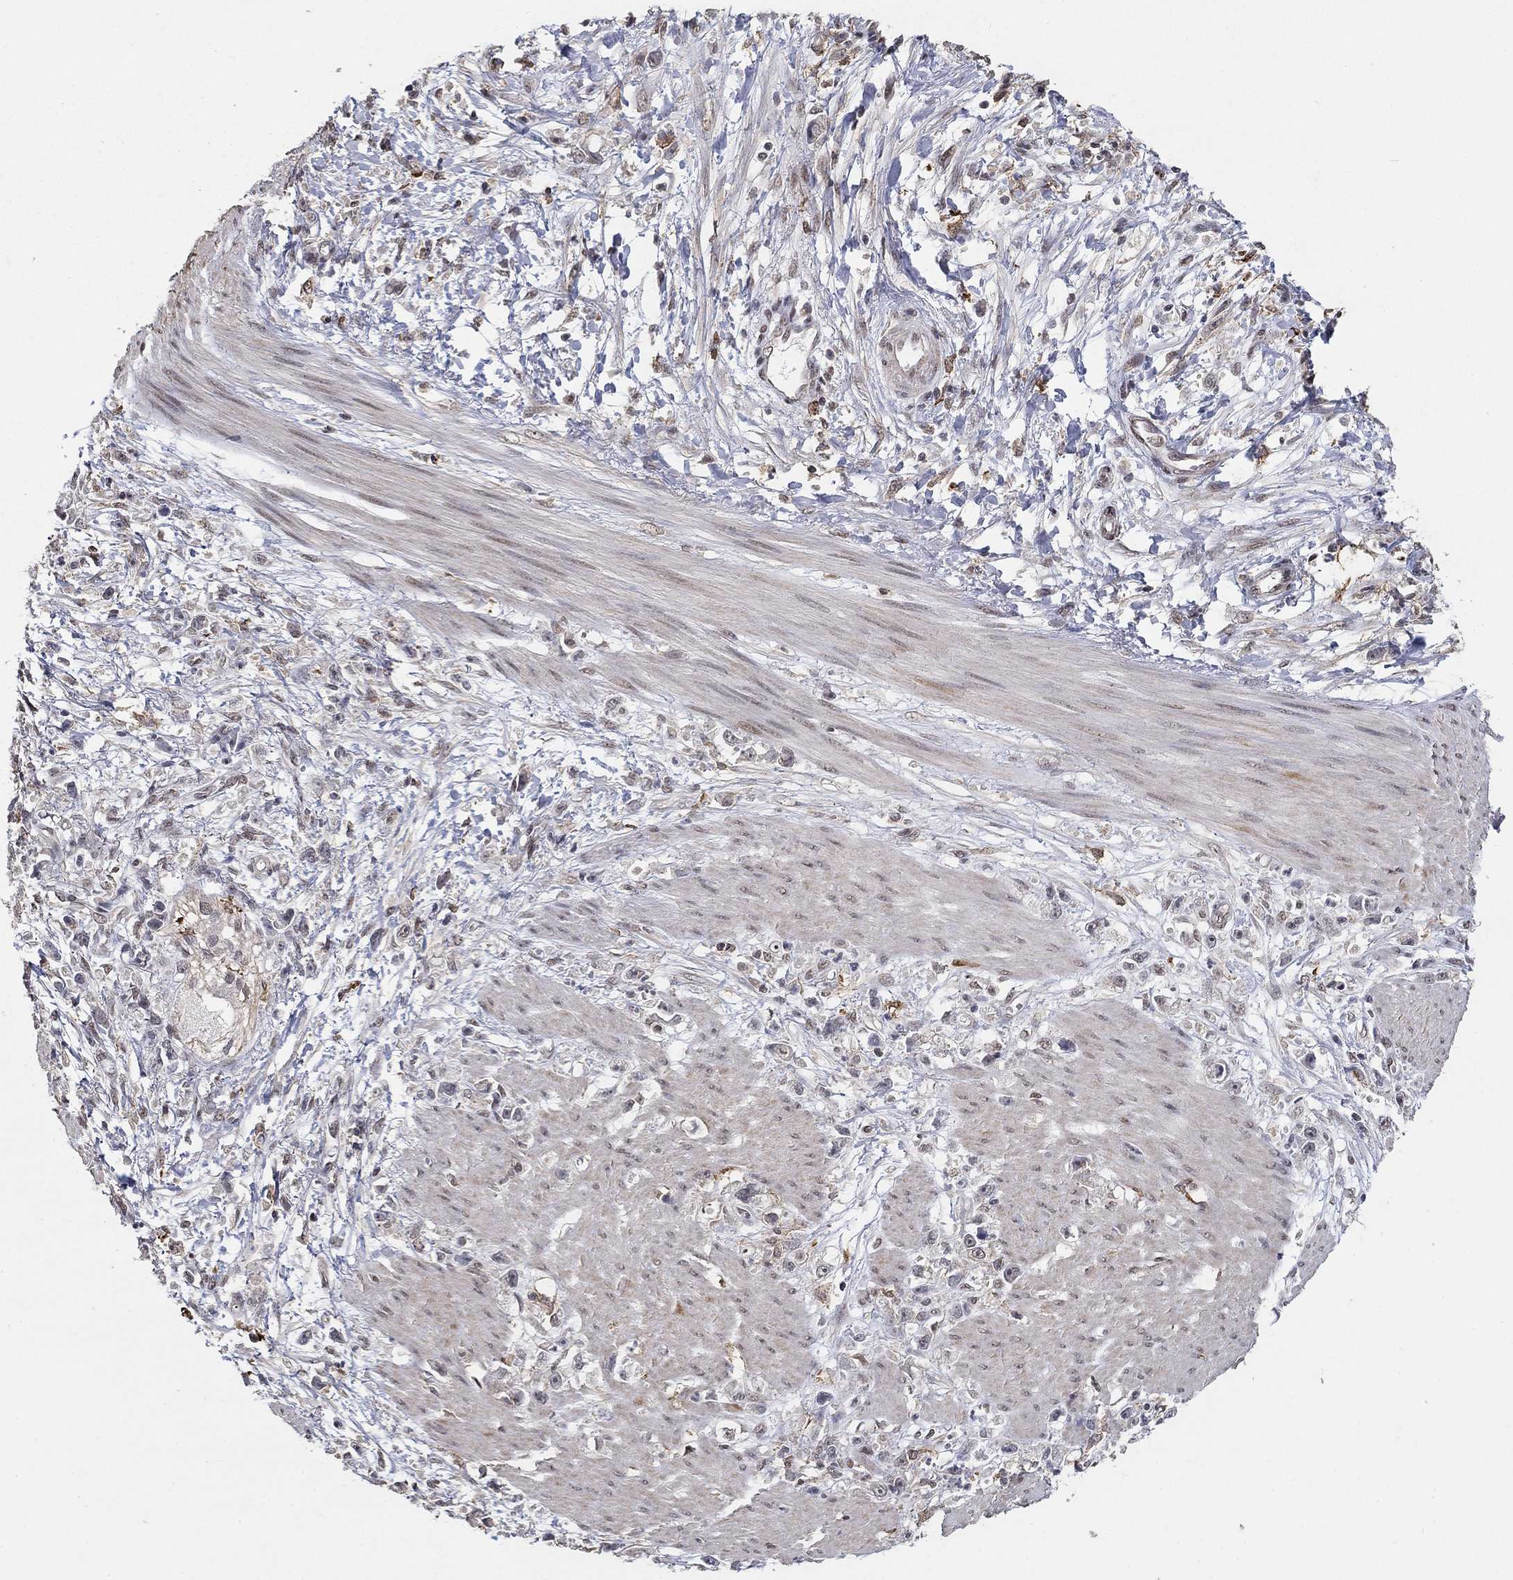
{"staining": {"intensity": "negative", "quantity": "none", "location": "none"}, "tissue": "stomach cancer", "cell_type": "Tumor cells", "image_type": "cancer", "snomed": [{"axis": "morphology", "description": "Adenocarcinoma, NOS"}, {"axis": "topography", "description": "Stomach"}], "caption": "Tumor cells are negative for protein expression in human stomach cancer (adenocarcinoma).", "gene": "GRIA3", "patient": {"sex": "female", "age": 59}}